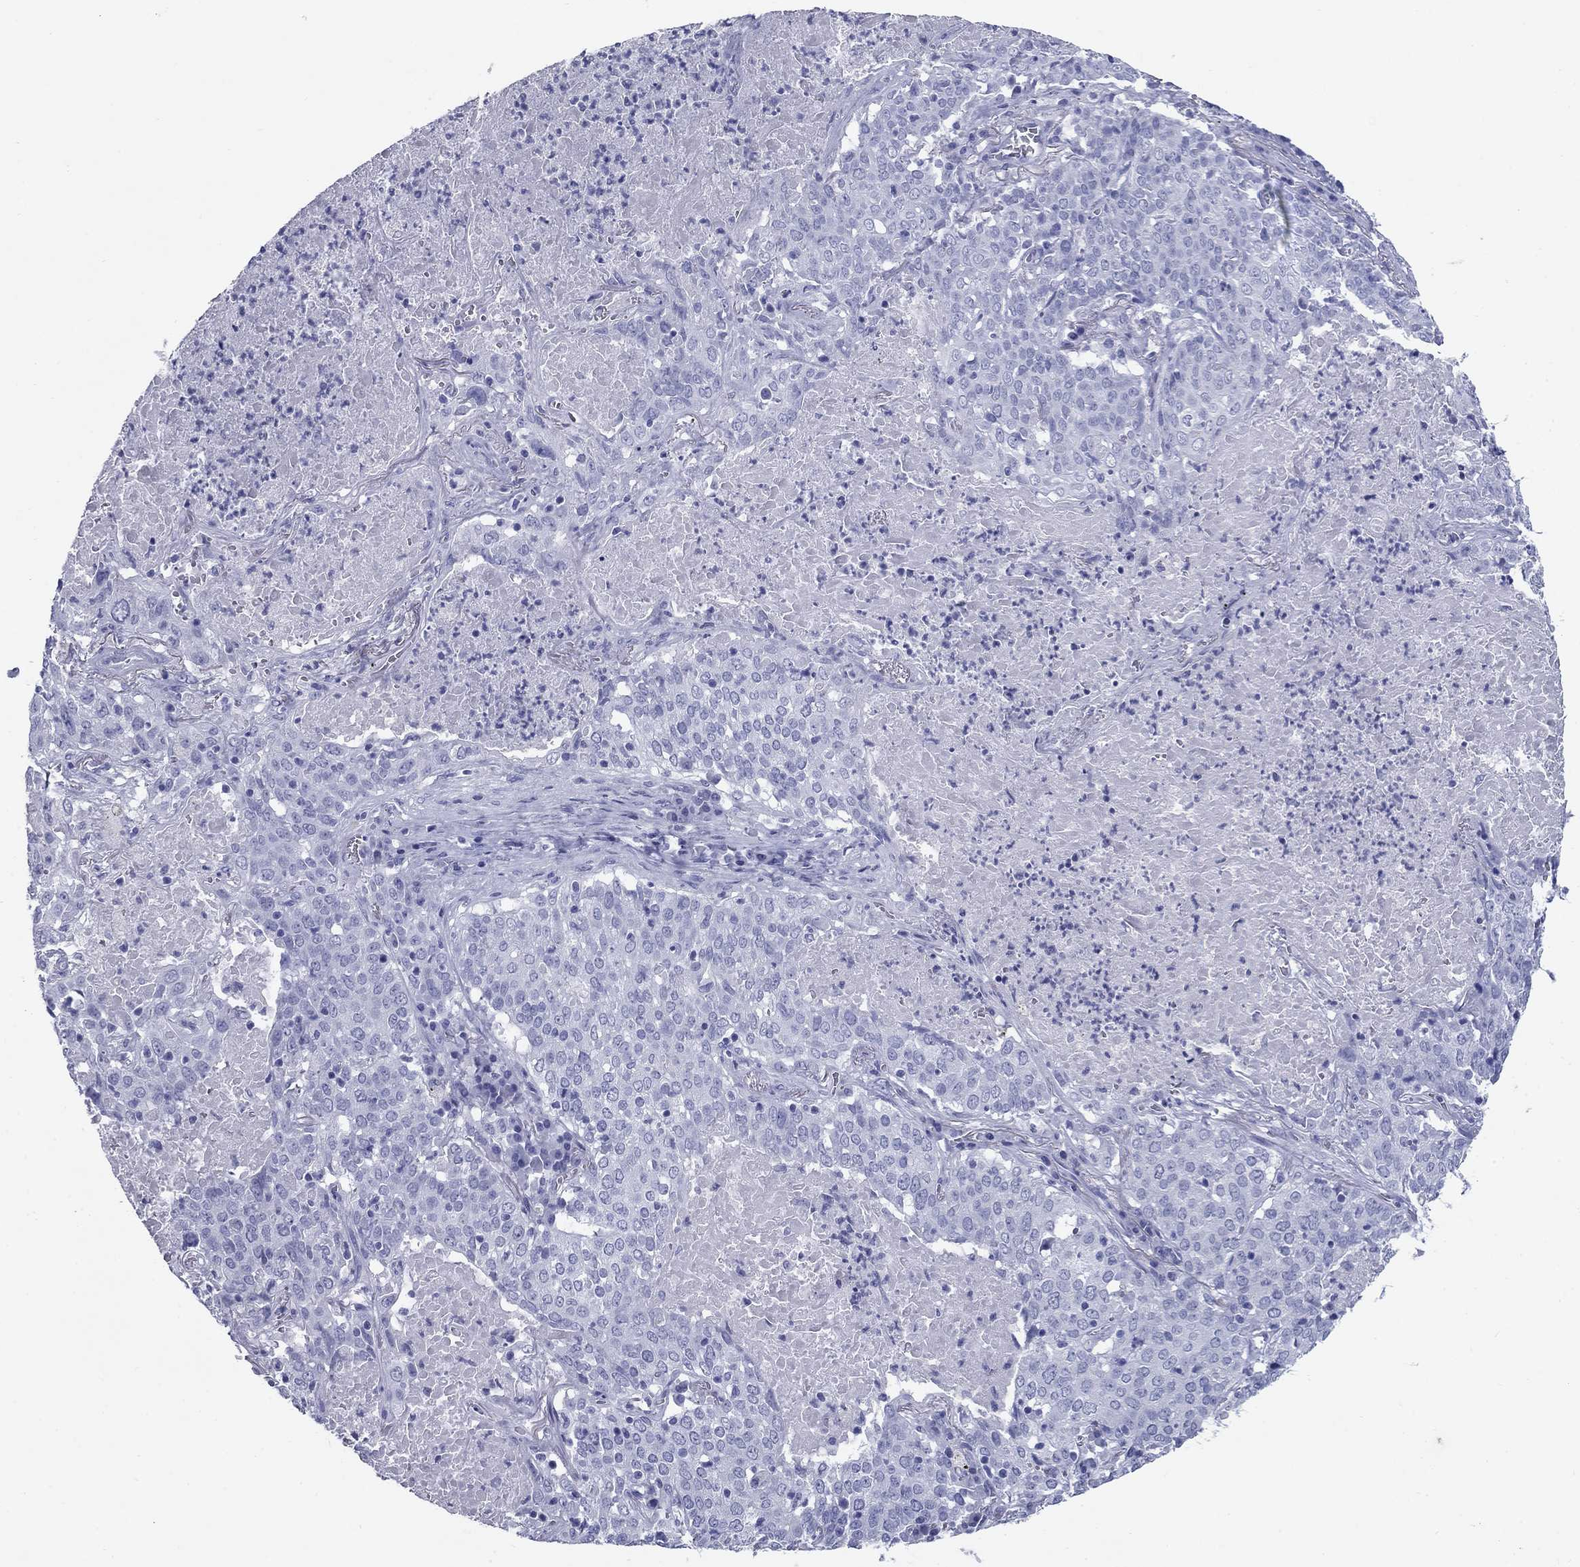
{"staining": {"intensity": "negative", "quantity": "none", "location": "none"}, "tissue": "lung cancer", "cell_type": "Tumor cells", "image_type": "cancer", "snomed": [{"axis": "morphology", "description": "Squamous cell carcinoma, NOS"}, {"axis": "topography", "description": "Lung"}], "caption": "Immunohistochemistry histopathology image of human lung cancer stained for a protein (brown), which shows no expression in tumor cells.", "gene": "NPPA", "patient": {"sex": "male", "age": 82}}